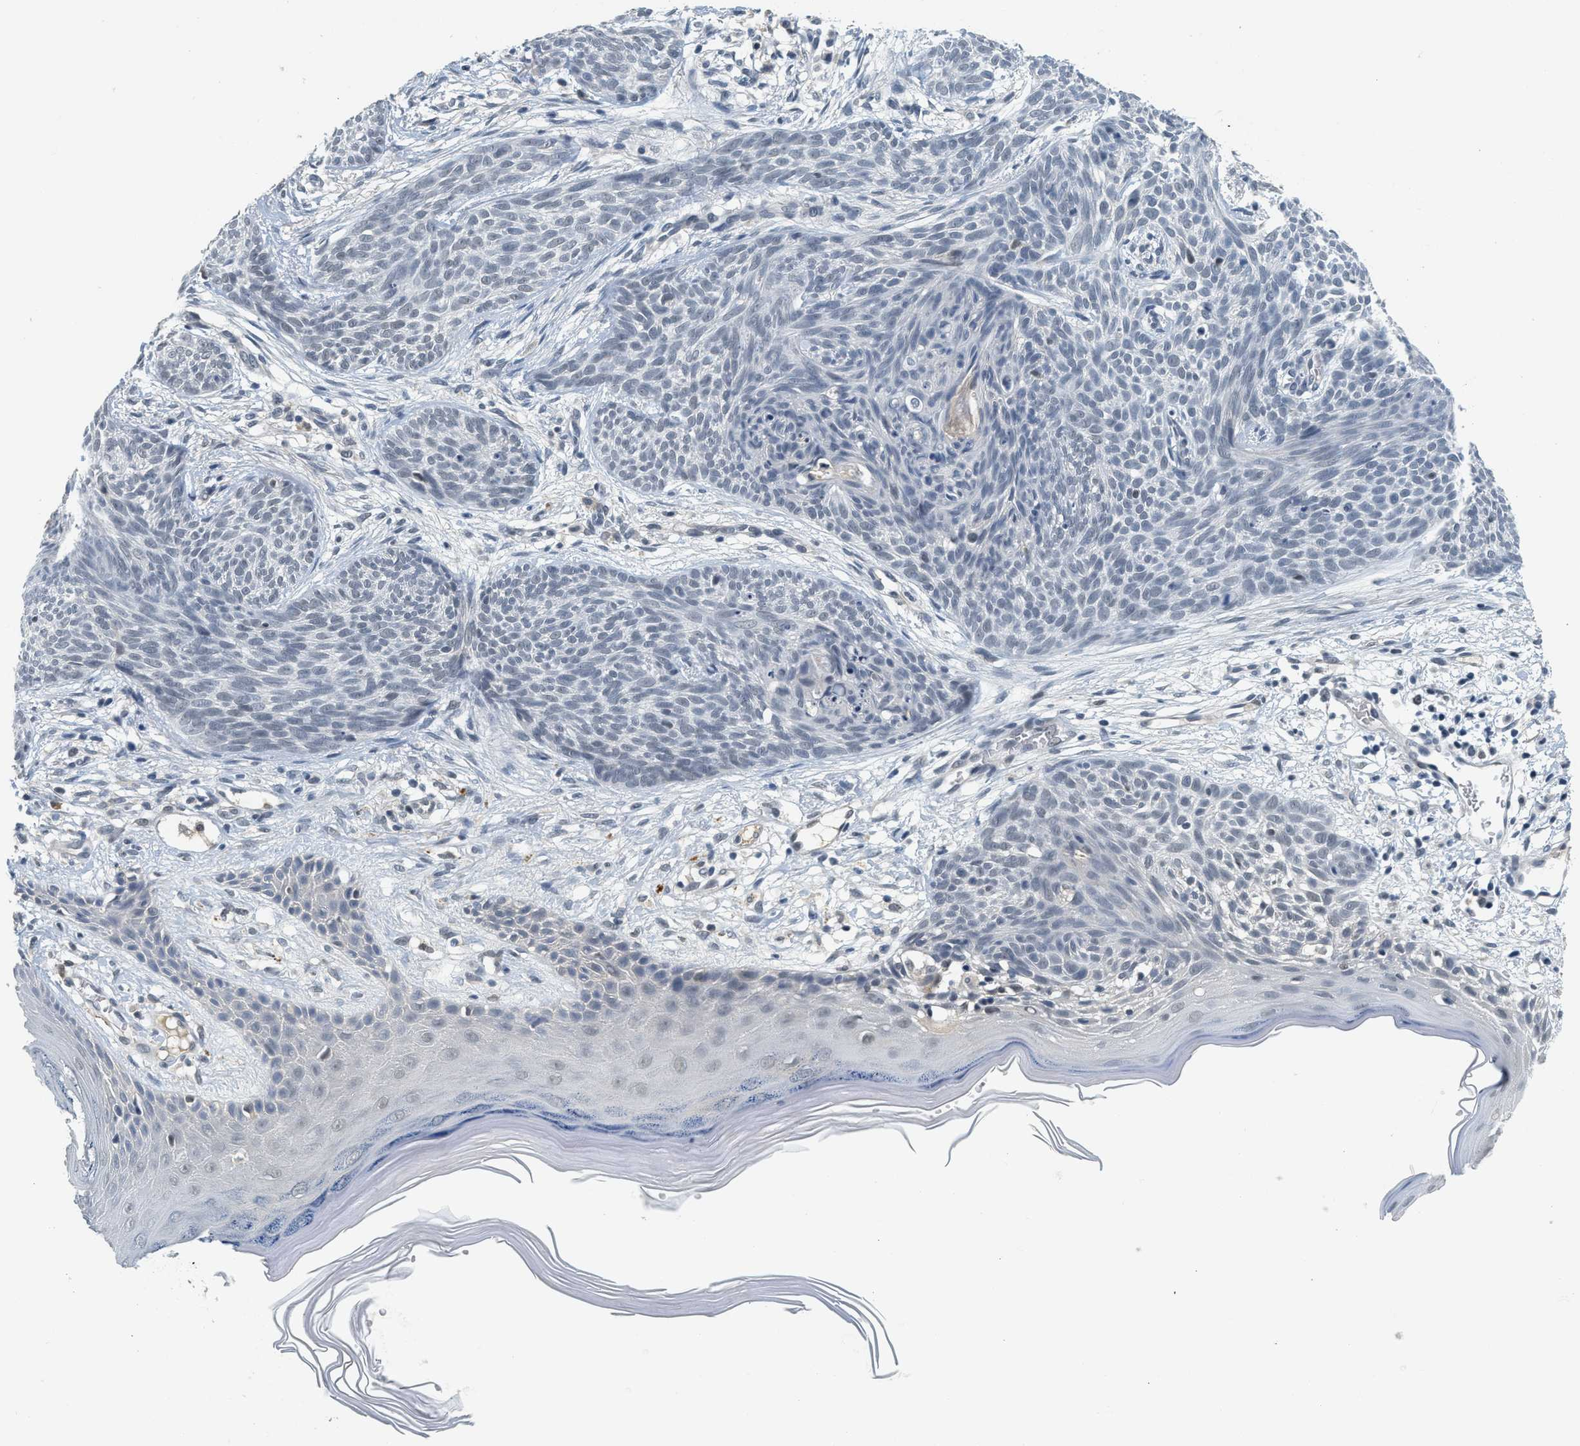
{"staining": {"intensity": "negative", "quantity": "none", "location": "none"}, "tissue": "skin cancer", "cell_type": "Tumor cells", "image_type": "cancer", "snomed": [{"axis": "morphology", "description": "Basal cell carcinoma"}, {"axis": "topography", "description": "Skin"}], "caption": "The image exhibits no staining of tumor cells in skin cancer (basal cell carcinoma). (Brightfield microscopy of DAB IHC at high magnification).", "gene": "MZF1", "patient": {"sex": "female", "age": 59}}